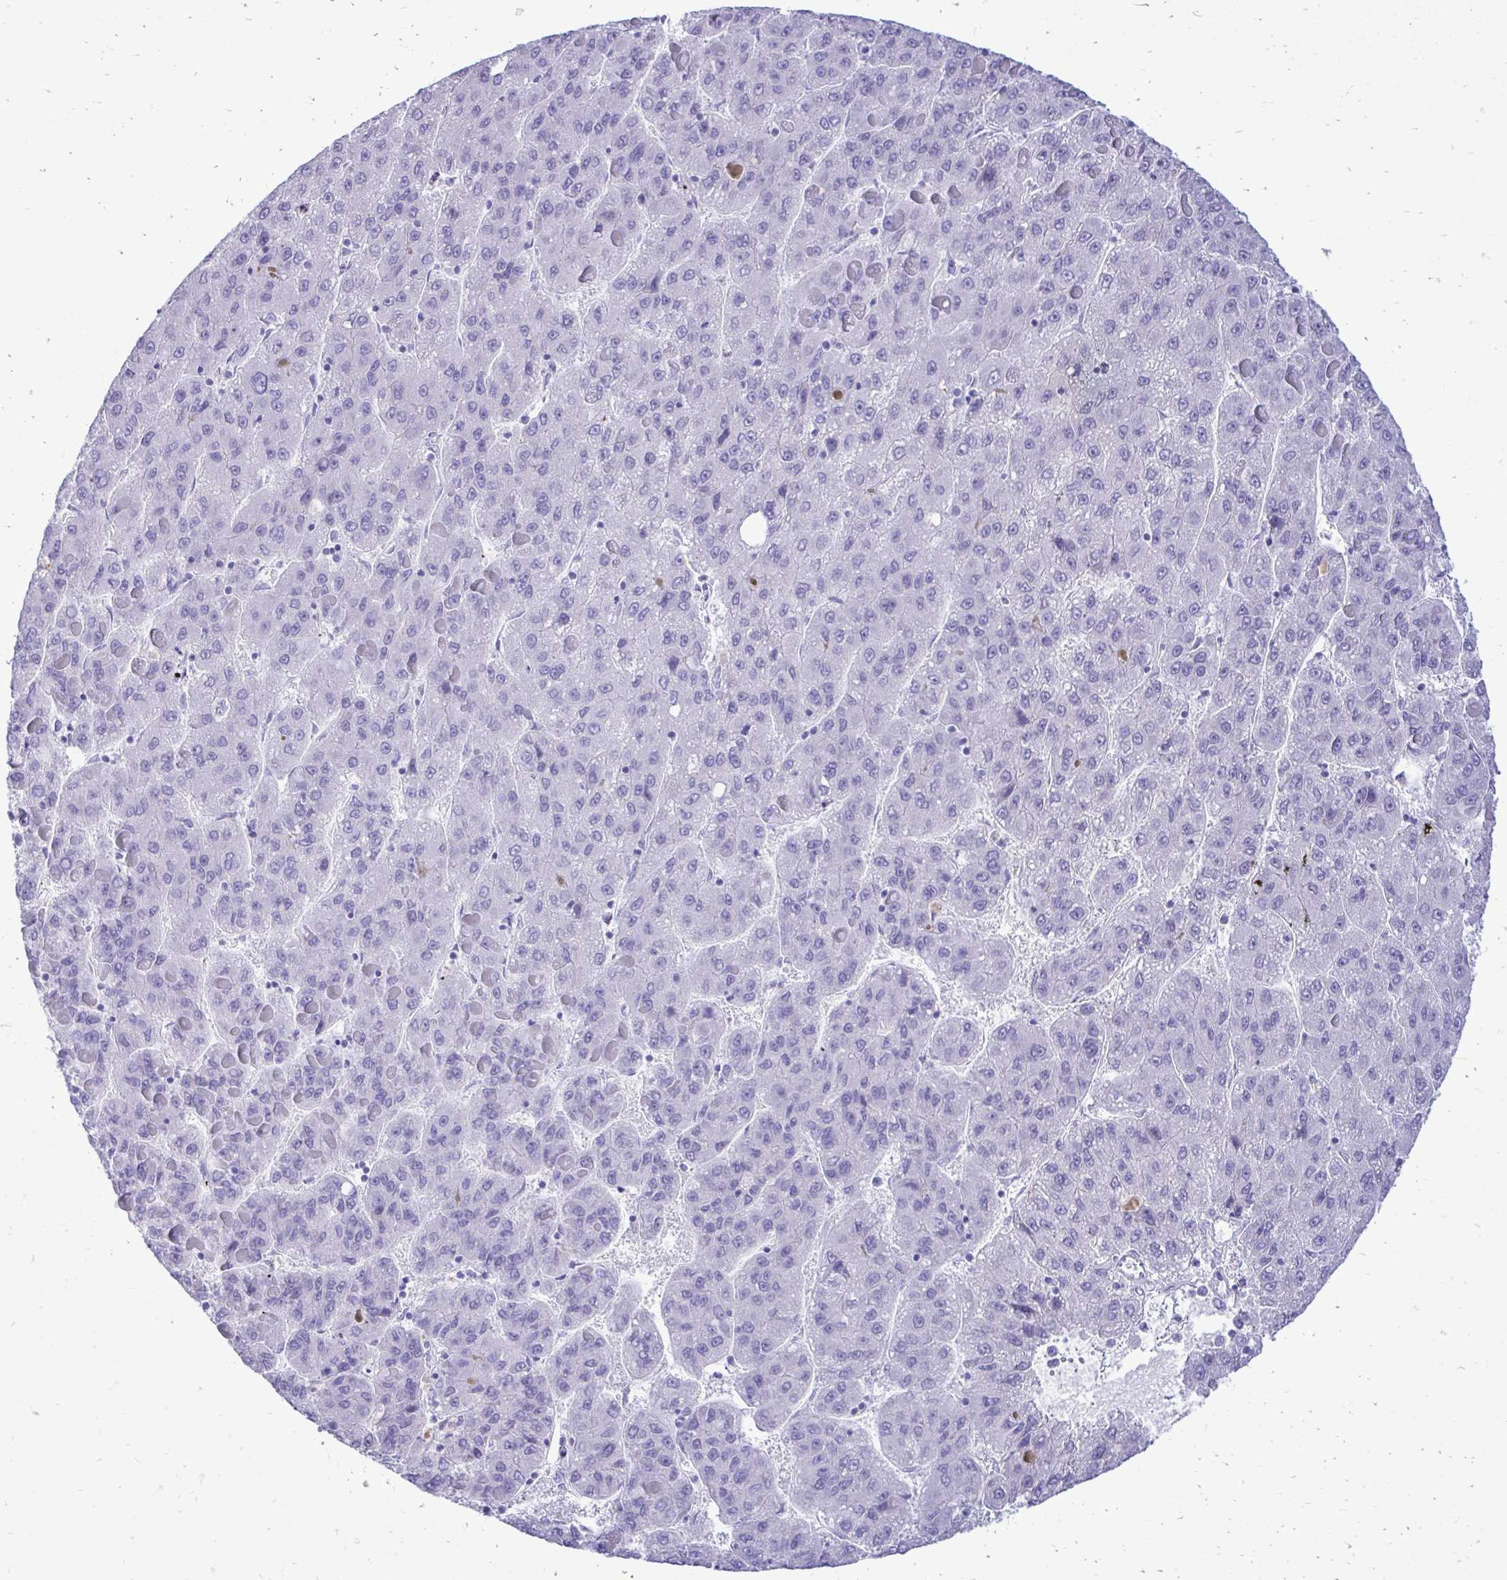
{"staining": {"intensity": "negative", "quantity": "none", "location": "none"}, "tissue": "liver cancer", "cell_type": "Tumor cells", "image_type": "cancer", "snomed": [{"axis": "morphology", "description": "Carcinoma, Hepatocellular, NOS"}, {"axis": "topography", "description": "Liver"}], "caption": "DAB (3,3'-diaminobenzidine) immunohistochemical staining of liver hepatocellular carcinoma reveals no significant expression in tumor cells.", "gene": "ANKDD1B", "patient": {"sex": "female", "age": 82}}